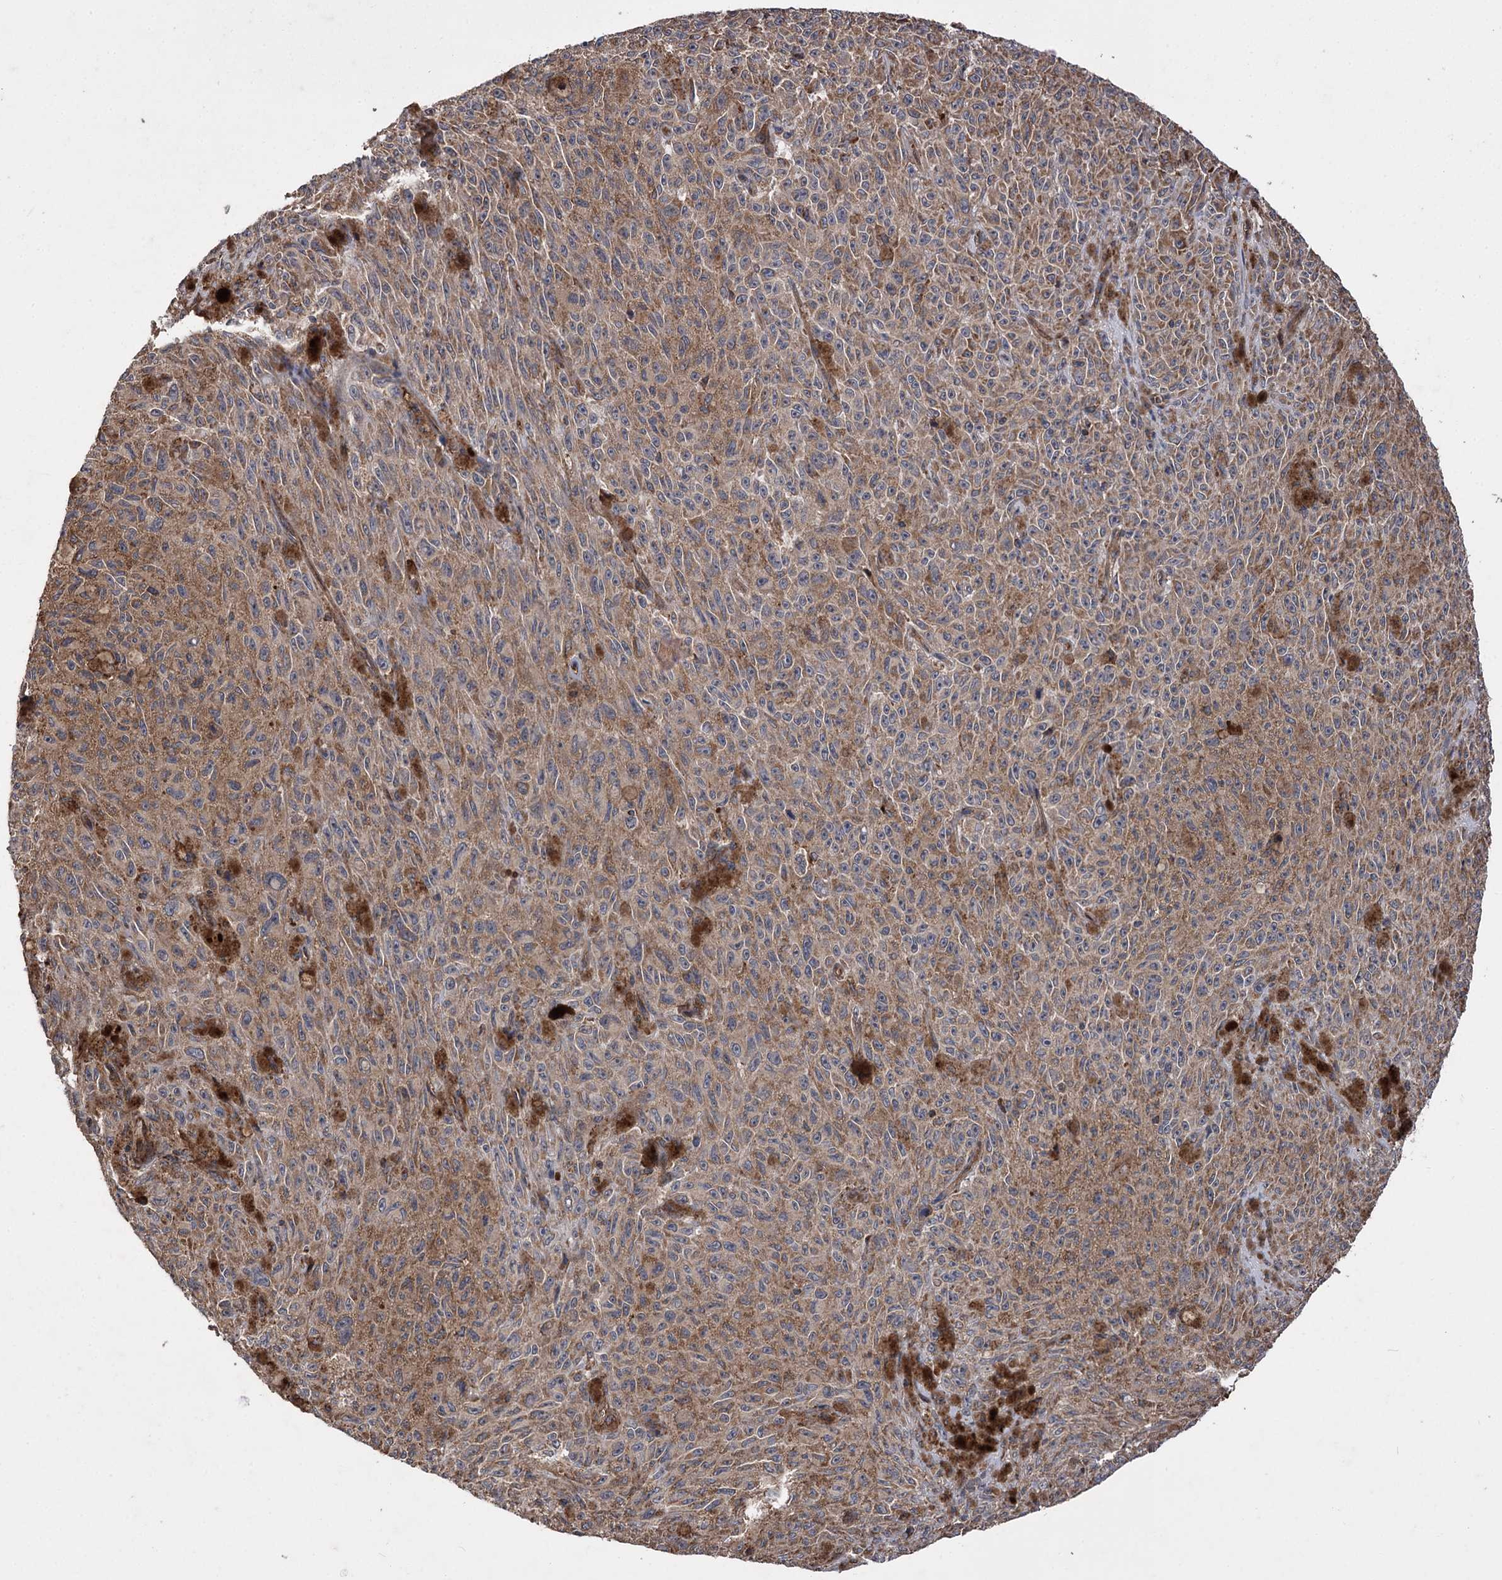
{"staining": {"intensity": "moderate", "quantity": ">75%", "location": "cytoplasmic/membranous"}, "tissue": "melanoma", "cell_type": "Tumor cells", "image_type": "cancer", "snomed": [{"axis": "morphology", "description": "Malignant melanoma, NOS"}, {"axis": "topography", "description": "Skin"}], "caption": "Immunohistochemical staining of malignant melanoma demonstrates medium levels of moderate cytoplasmic/membranous protein staining in about >75% of tumor cells.", "gene": "RASSF3", "patient": {"sex": "female", "age": 82}}